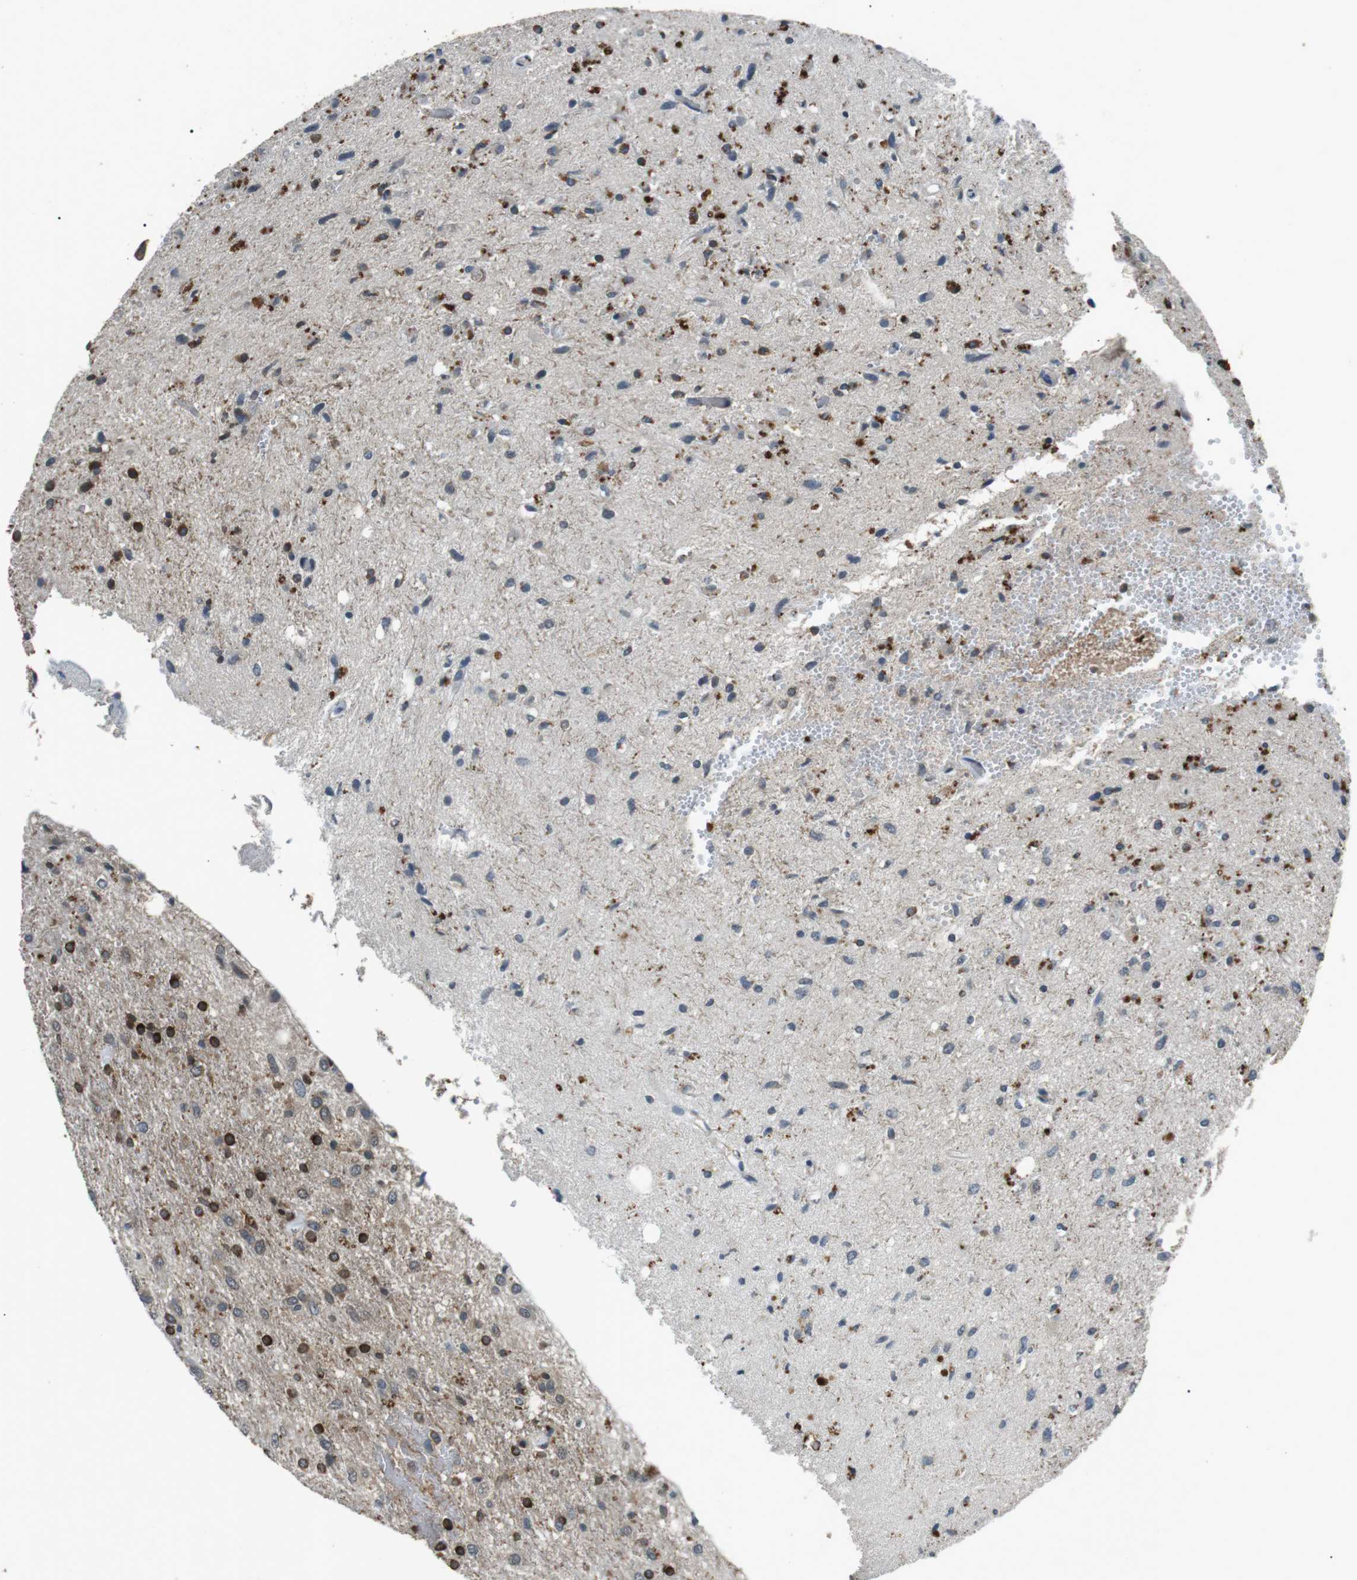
{"staining": {"intensity": "strong", "quantity": "25%-75%", "location": "cytoplasmic/membranous"}, "tissue": "glioma", "cell_type": "Tumor cells", "image_type": "cancer", "snomed": [{"axis": "morphology", "description": "Glioma, malignant, Low grade"}, {"axis": "topography", "description": "Brain"}], "caption": "This micrograph shows immunohistochemistry staining of human malignant glioma (low-grade), with high strong cytoplasmic/membranous staining in approximately 25%-75% of tumor cells.", "gene": "NEK7", "patient": {"sex": "male", "age": 77}}